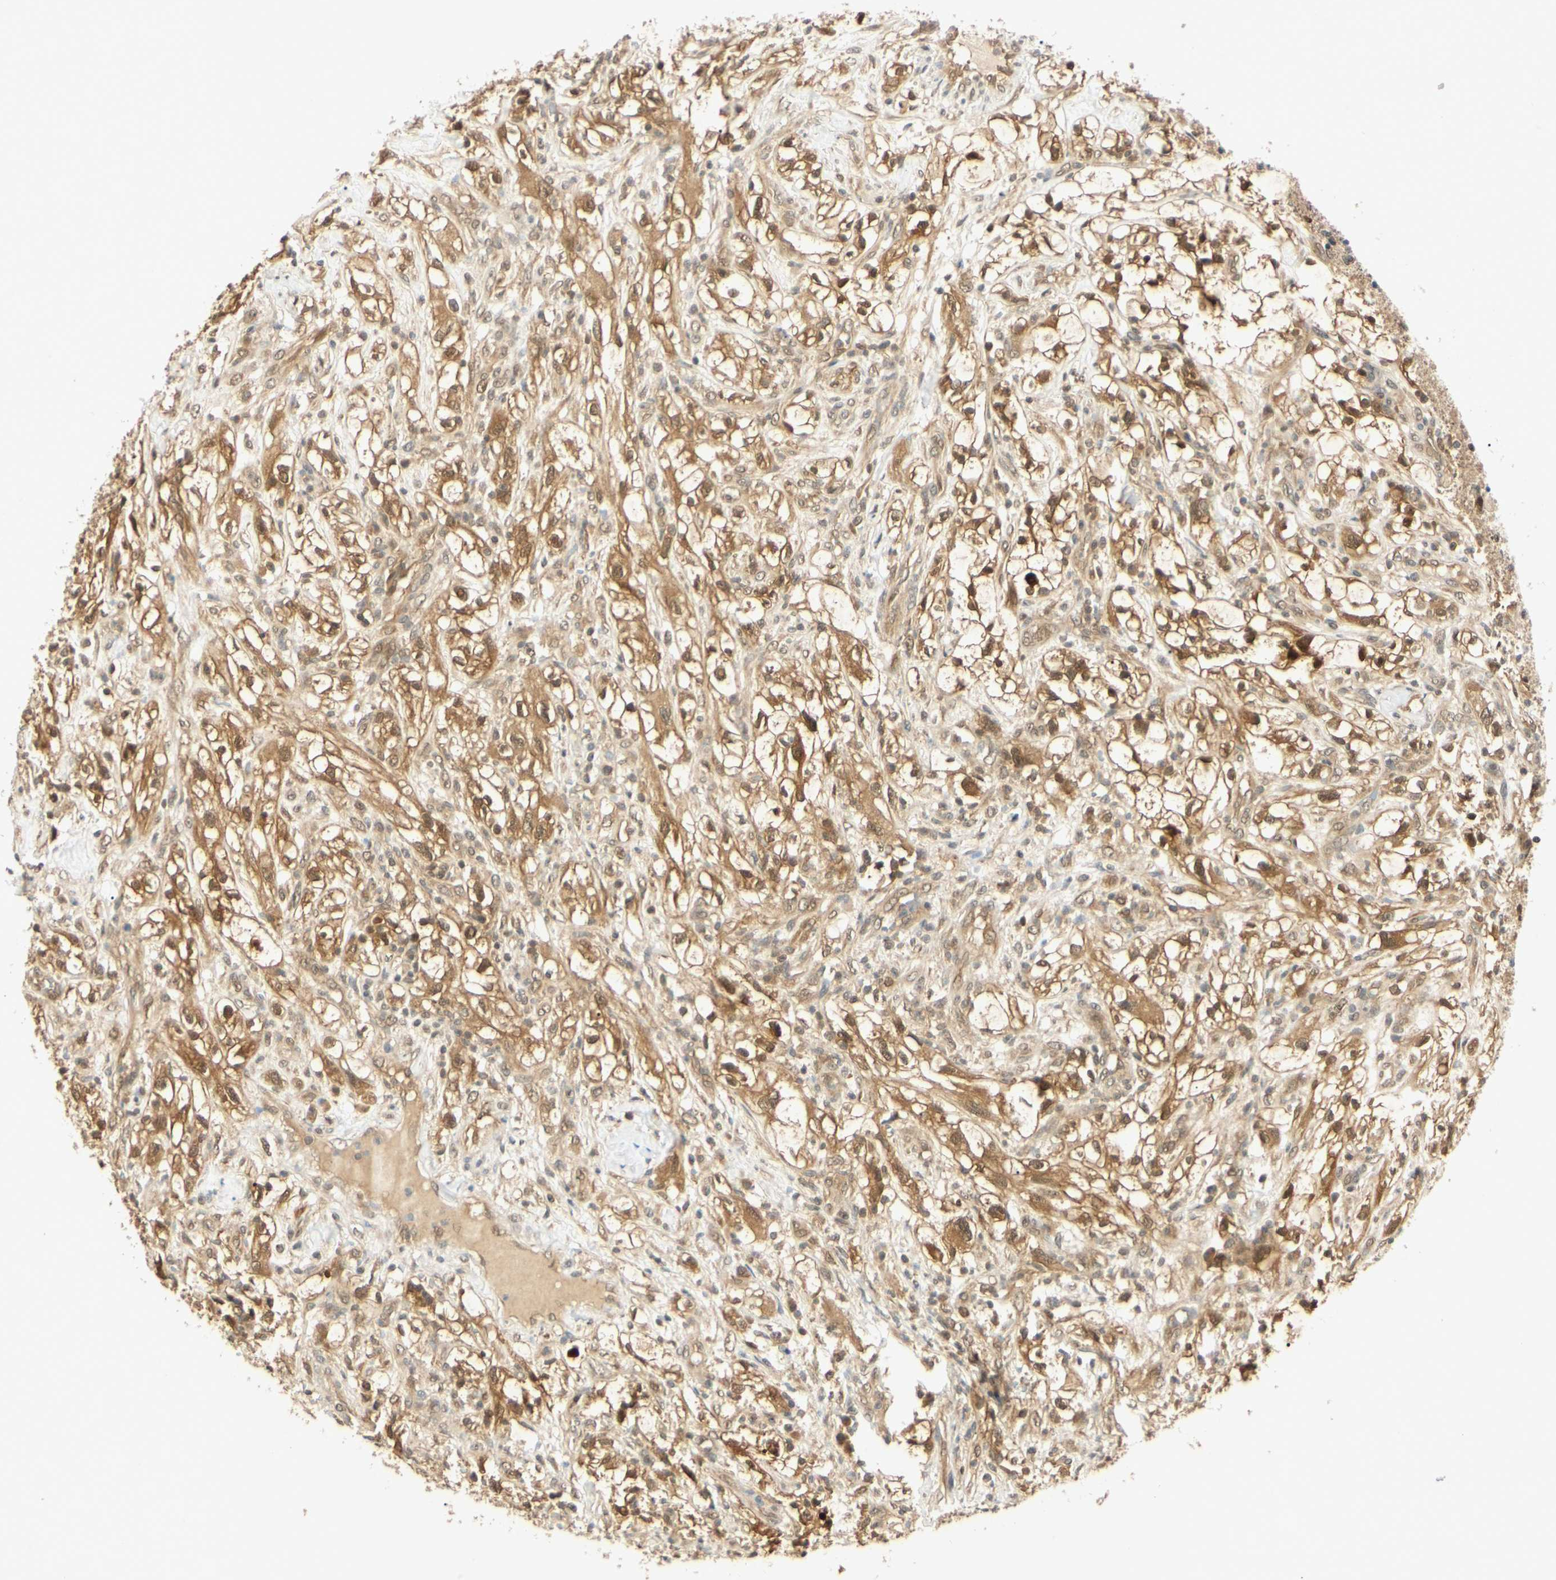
{"staining": {"intensity": "moderate", "quantity": ">75%", "location": "cytoplasmic/membranous,nuclear"}, "tissue": "renal cancer", "cell_type": "Tumor cells", "image_type": "cancer", "snomed": [{"axis": "morphology", "description": "Adenocarcinoma, NOS"}, {"axis": "topography", "description": "Kidney"}], "caption": "Tumor cells display medium levels of moderate cytoplasmic/membranous and nuclear staining in about >75% of cells in human adenocarcinoma (renal). The staining was performed using DAB, with brown indicating positive protein expression. Nuclei are stained blue with hematoxylin.", "gene": "UBE2Z", "patient": {"sex": "female", "age": 60}}